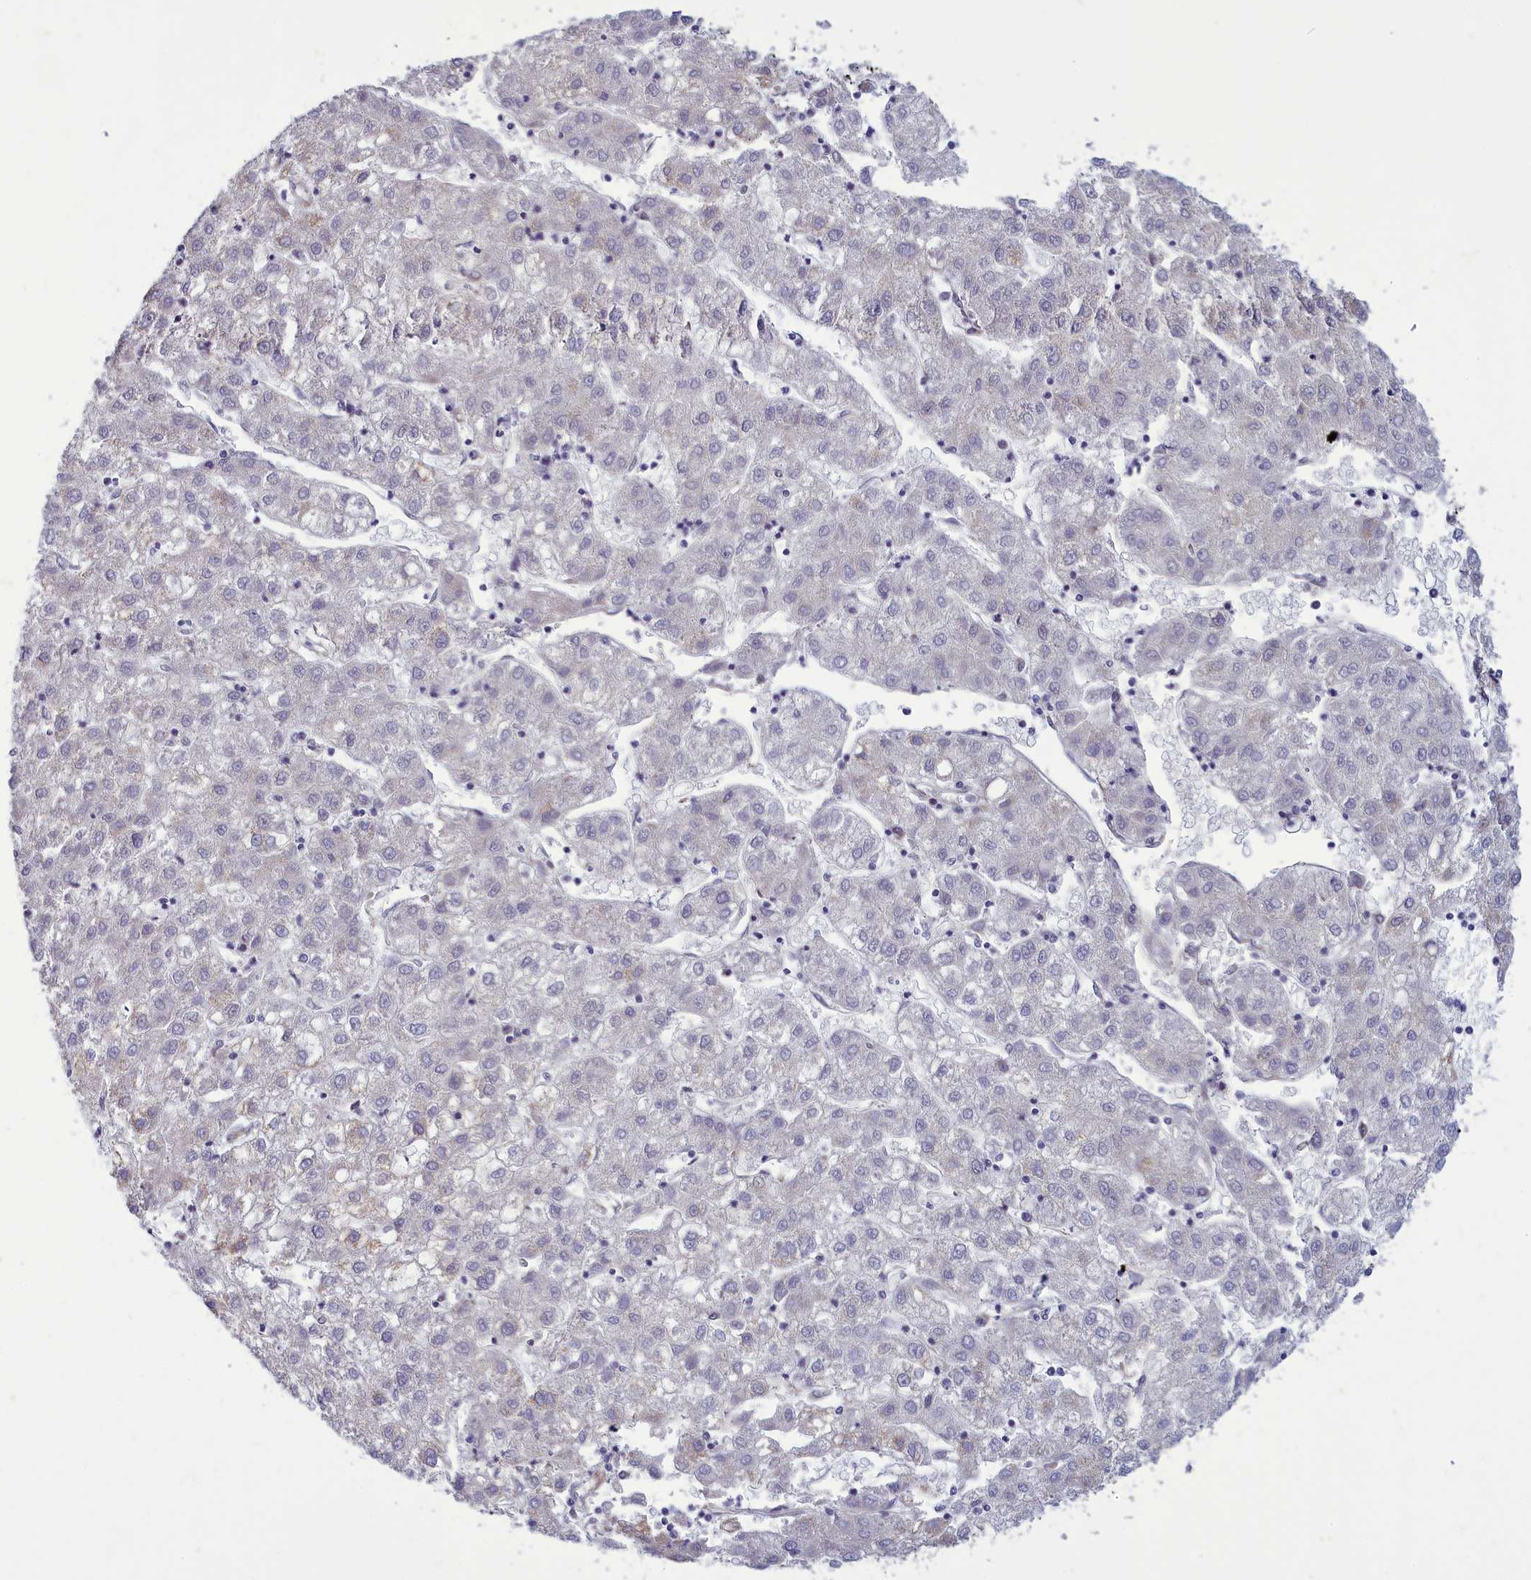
{"staining": {"intensity": "negative", "quantity": "none", "location": "none"}, "tissue": "liver cancer", "cell_type": "Tumor cells", "image_type": "cancer", "snomed": [{"axis": "morphology", "description": "Carcinoma, Hepatocellular, NOS"}, {"axis": "topography", "description": "Liver"}], "caption": "Image shows no protein expression in tumor cells of liver hepatocellular carcinoma tissue.", "gene": "CENATAC", "patient": {"sex": "male", "age": 72}}